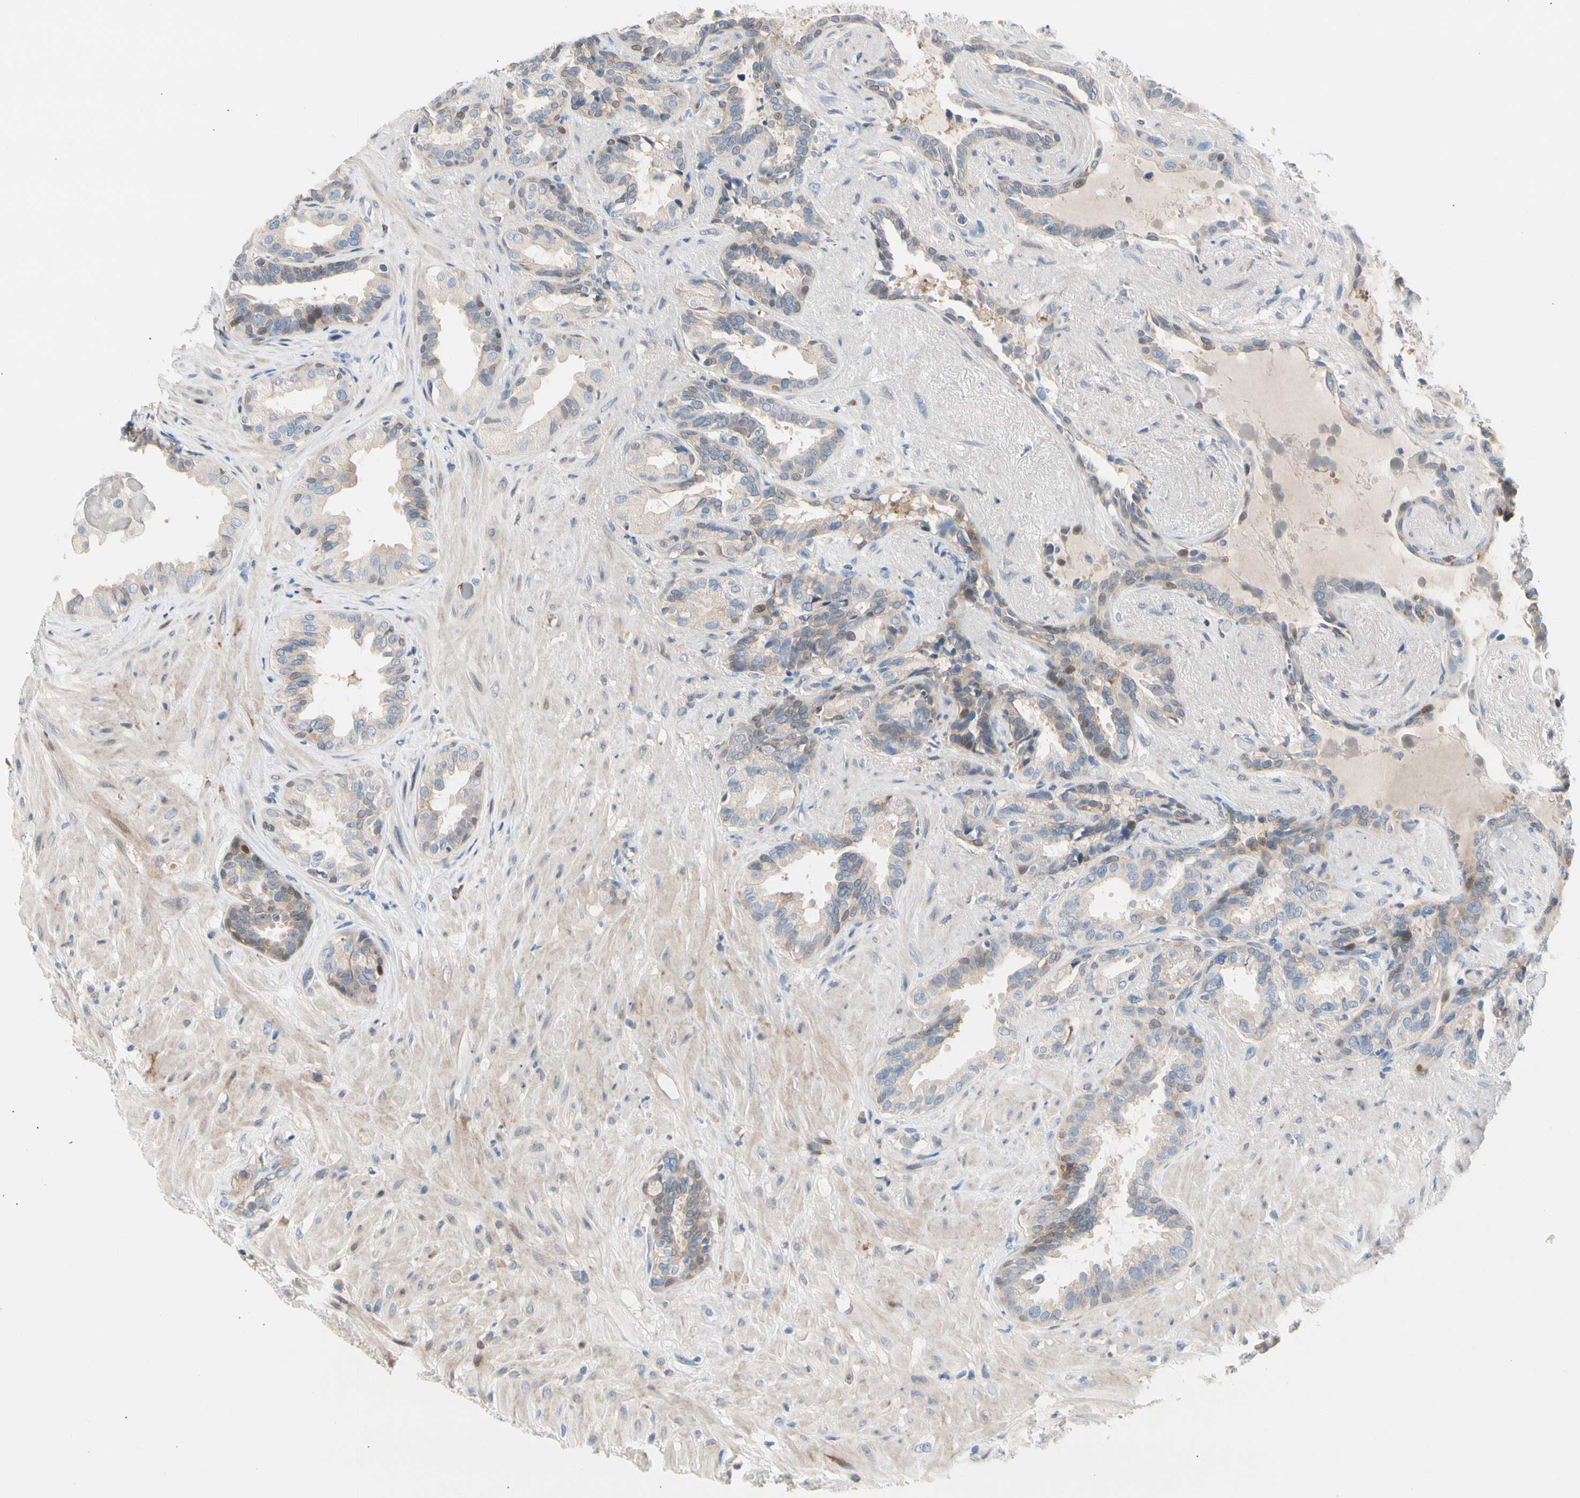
{"staining": {"intensity": "weak", "quantity": "<25%", "location": "cytoplasmic/membranous"}, "tissue": "seminal vesicle", "cell_type": "Glandular cells", "image_type": "normal", "snomed": [{"axis": "morphology", "description": "Normal tissue, NOS"}, {"axis": "topography", "description": "Seminal veicle"}], "caption": "Protein analysis of unremarkable seminal vesicle shows no significant positivity in glandular cells.", "gene": "MAP3K3", "patient": {"sex": "male", "age": 61}}